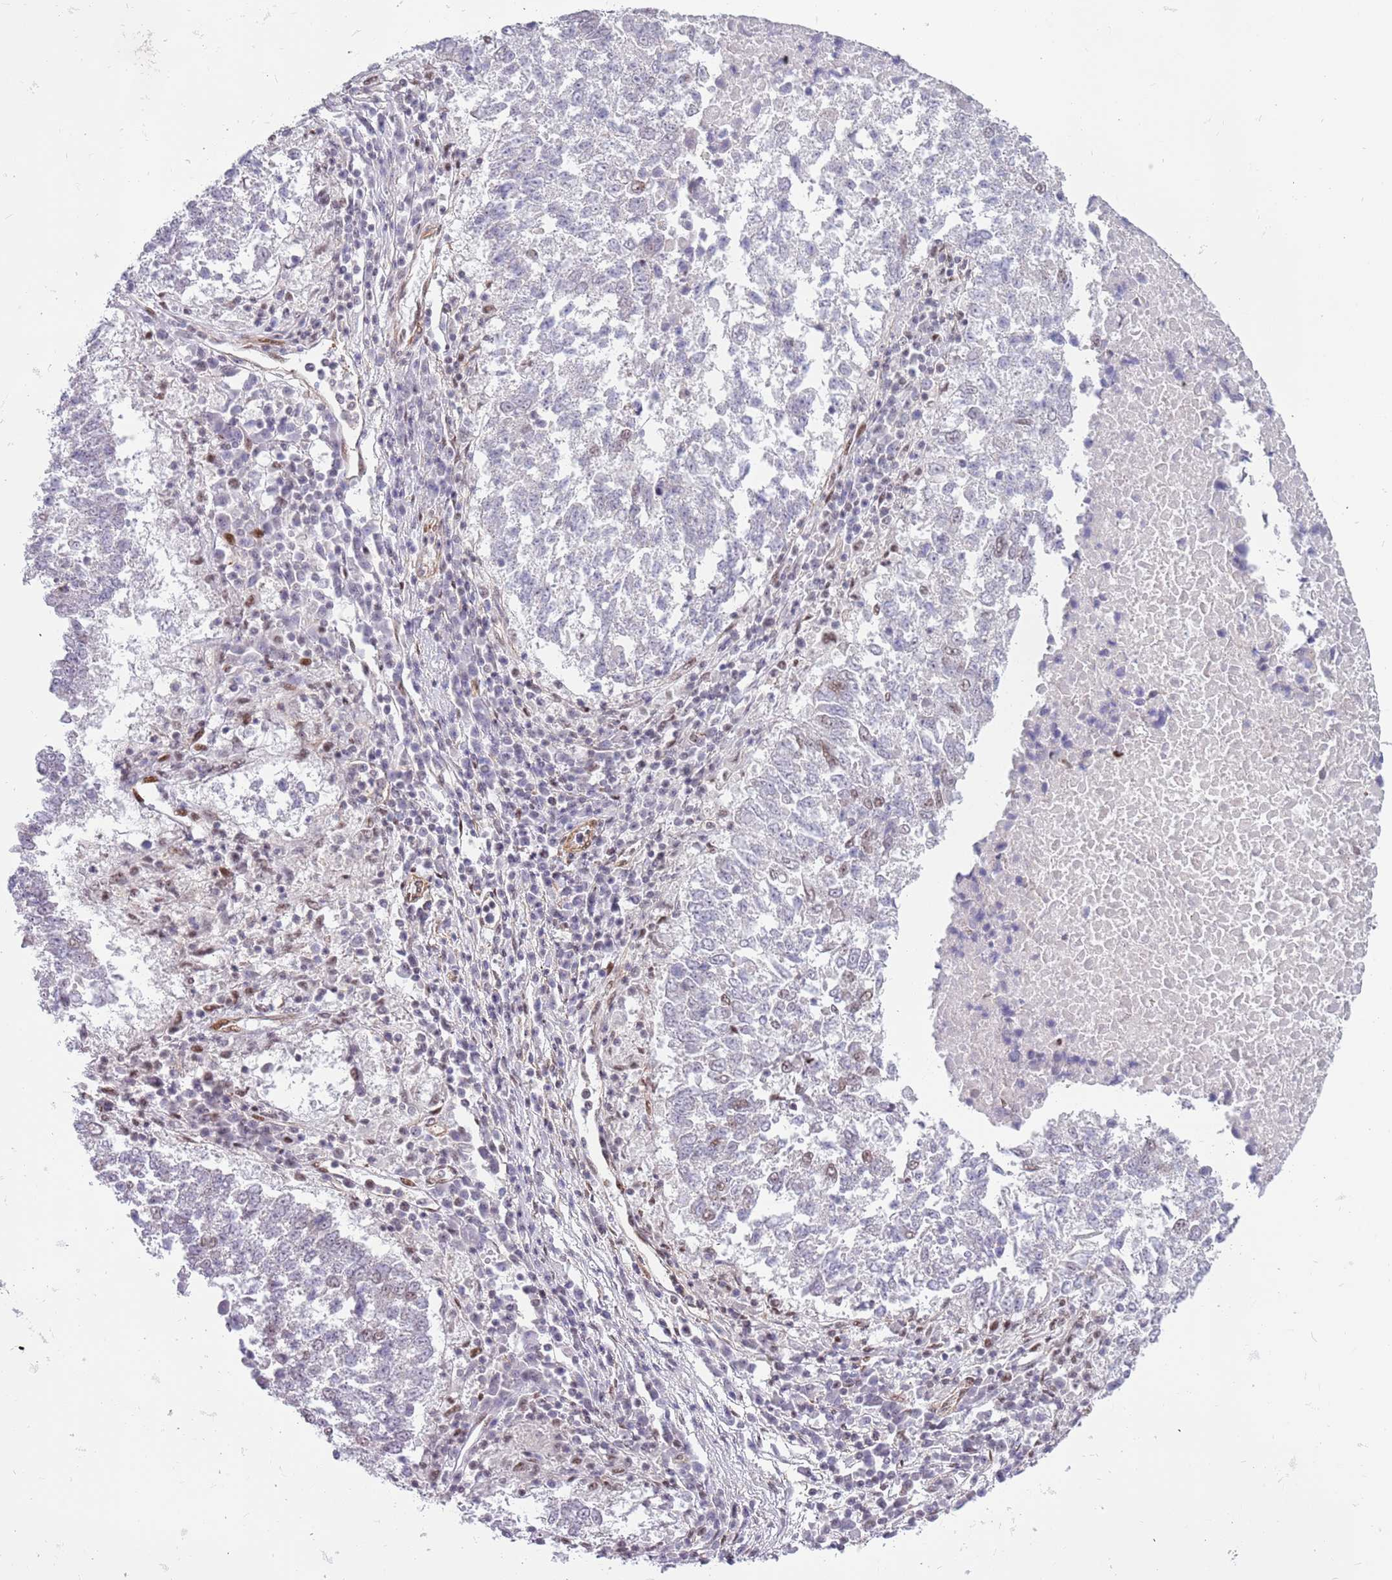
{"staining": {"intensity": "weak", "quantity": "25%-75%", "location": "nuclear"}, "tissue": "lung cancer", "cell_type": "Tumor cells", "image_type": "cancer", "snomed": [{"axis": "morphology", "description": "Squamous cell carcinoma, NOS"}, {"axis": "topography", "description": "Lung"}], "caption": "Protein analysis of squamous cell carcinoma (lung) tissue displays weak nuclear expression in about 25%-75% of tumor cells. (DAB (3,3'-diaminobenzidine) IHC, brown staining for protein, blue staining for nuclei).", "gene": "LRMDA", "patient": {"sex": "male", "age": 73}}